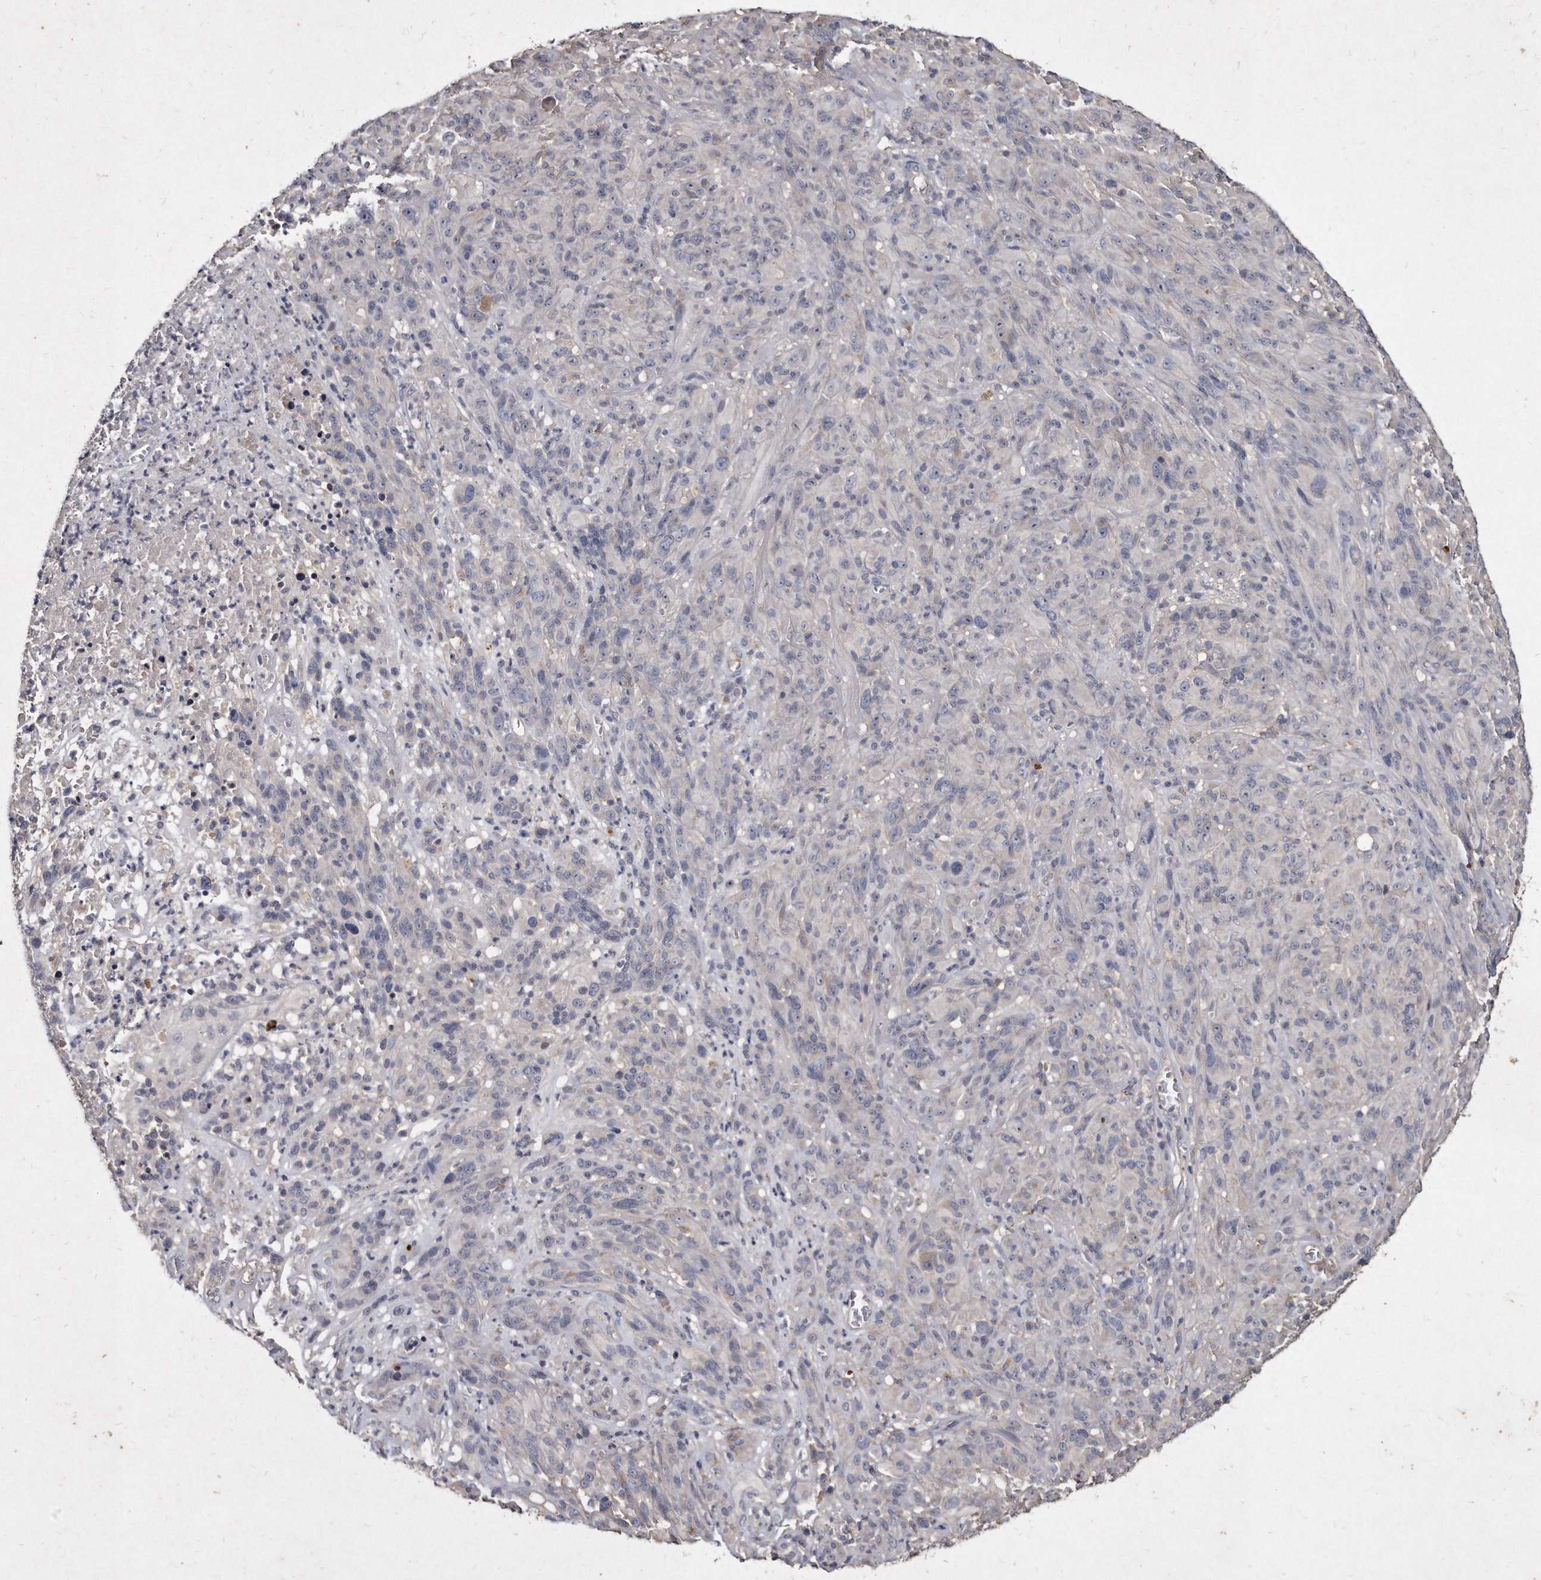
{"staining": {"intensity": "negative", "quantity": "none", "location": "none"}, "tissue": "melanoma", "cell_type": "Tumor cells", "image_type": "cancer", "snomed": [{"axis": "morphology", "description": "Malignant melanoma, NOS"}, {"axis": "topography", "description": "Skin of head"}], "caption": "DAB immunohistochemical staining of human melanoma exhibits no significant staining in tumor cells.", "gene": "KLHDC3", "patient": {"sex": "male", "age": 96}}